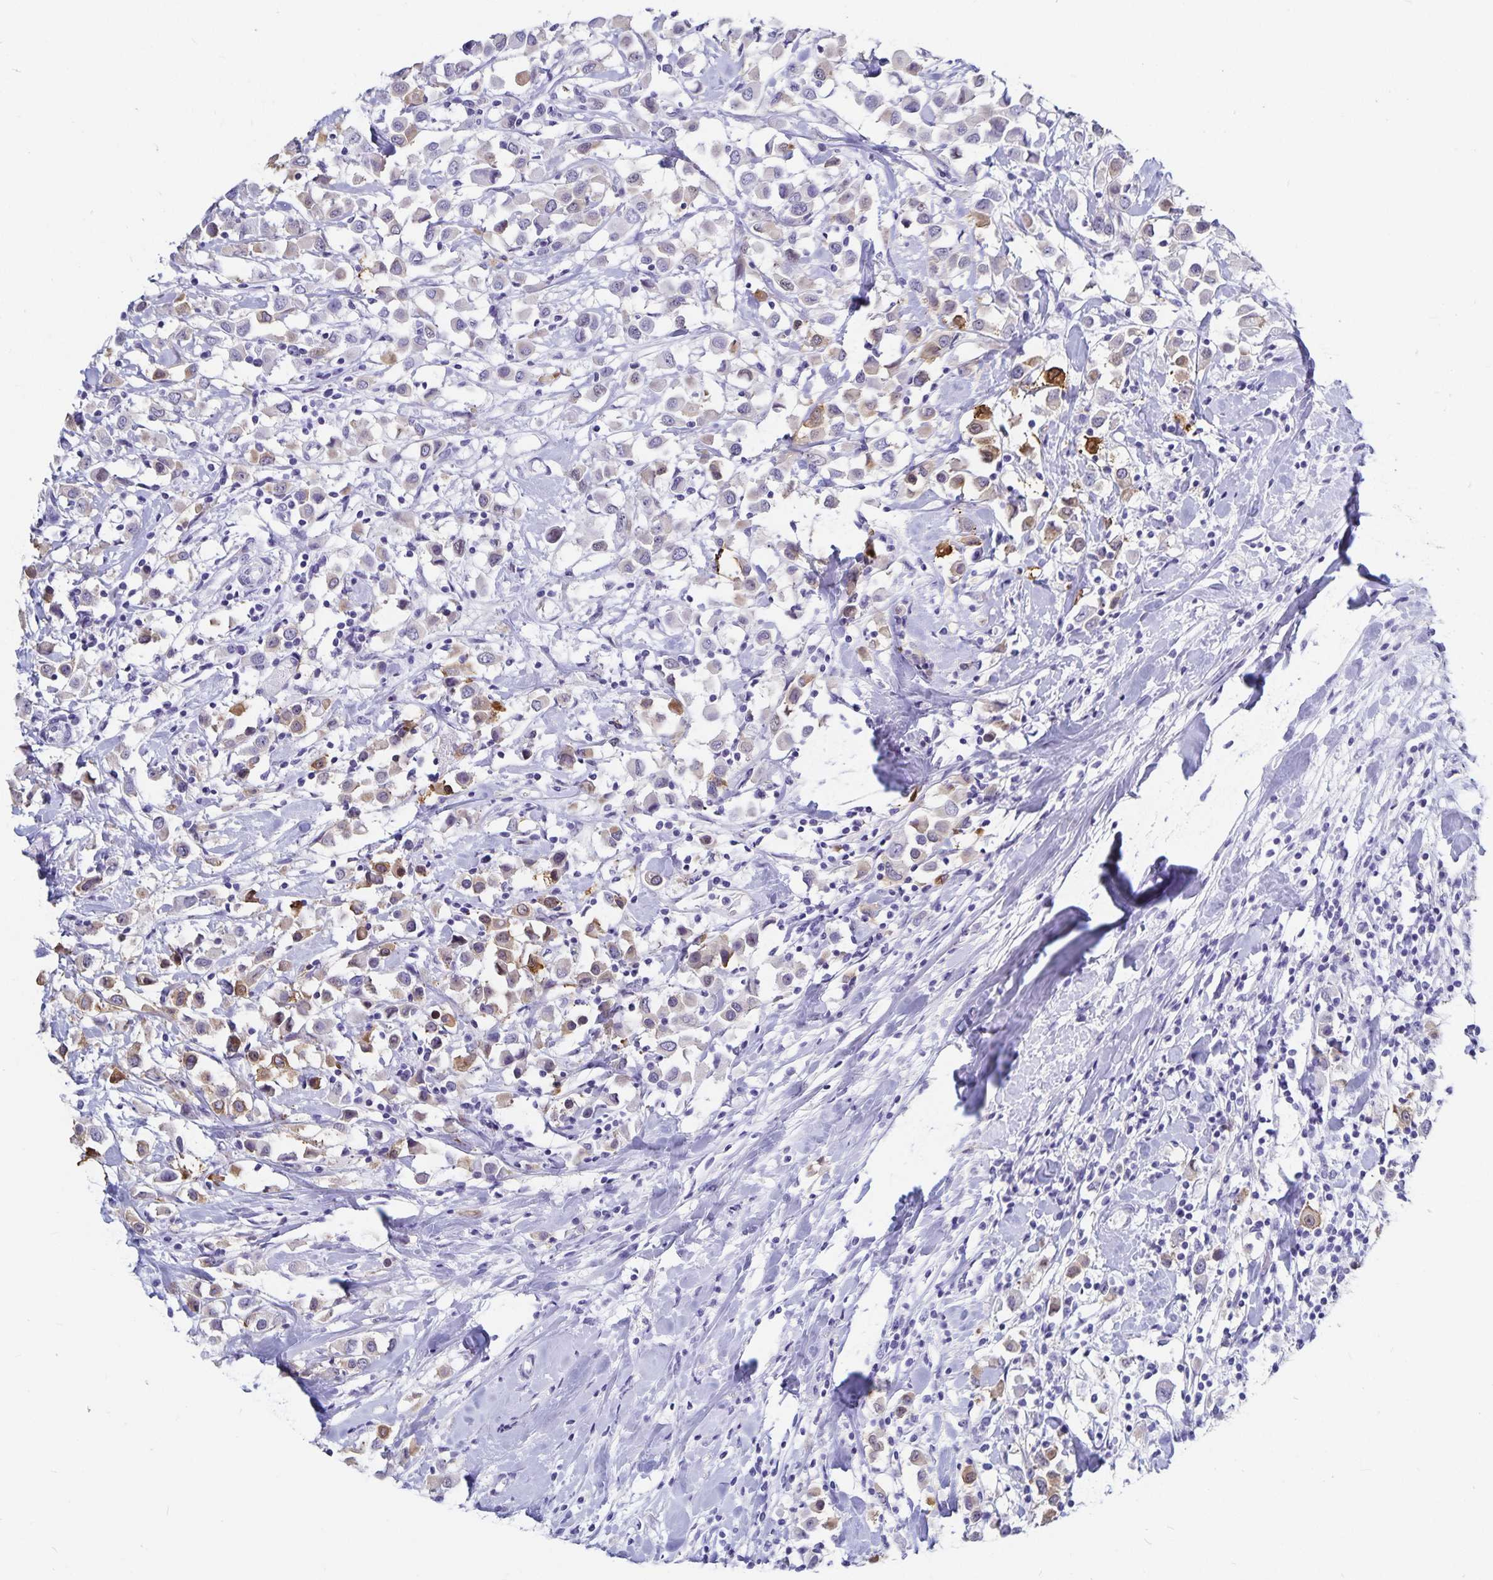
{"staining": {"intensity": "moderate", "quantity": "<25%", "location": "cytoplasmic/membranous"}, "tissue": "breast cancer", "cell_type": "Tumor cells", "image_type": "cancer", "snomed": [{"axis": "morphology", "description": "Duct carcinoma"}, {"axis": "topography", "description": "Breast"}], "caption": "A high-resolution micrograph shows IHC staining of breast cancer, which reveals moderate cytoplasmic/membranous expression in approximately <25% of tumor cells.", "gene": "HMGB3", "patient": {"sex": "female", "age": 61}}